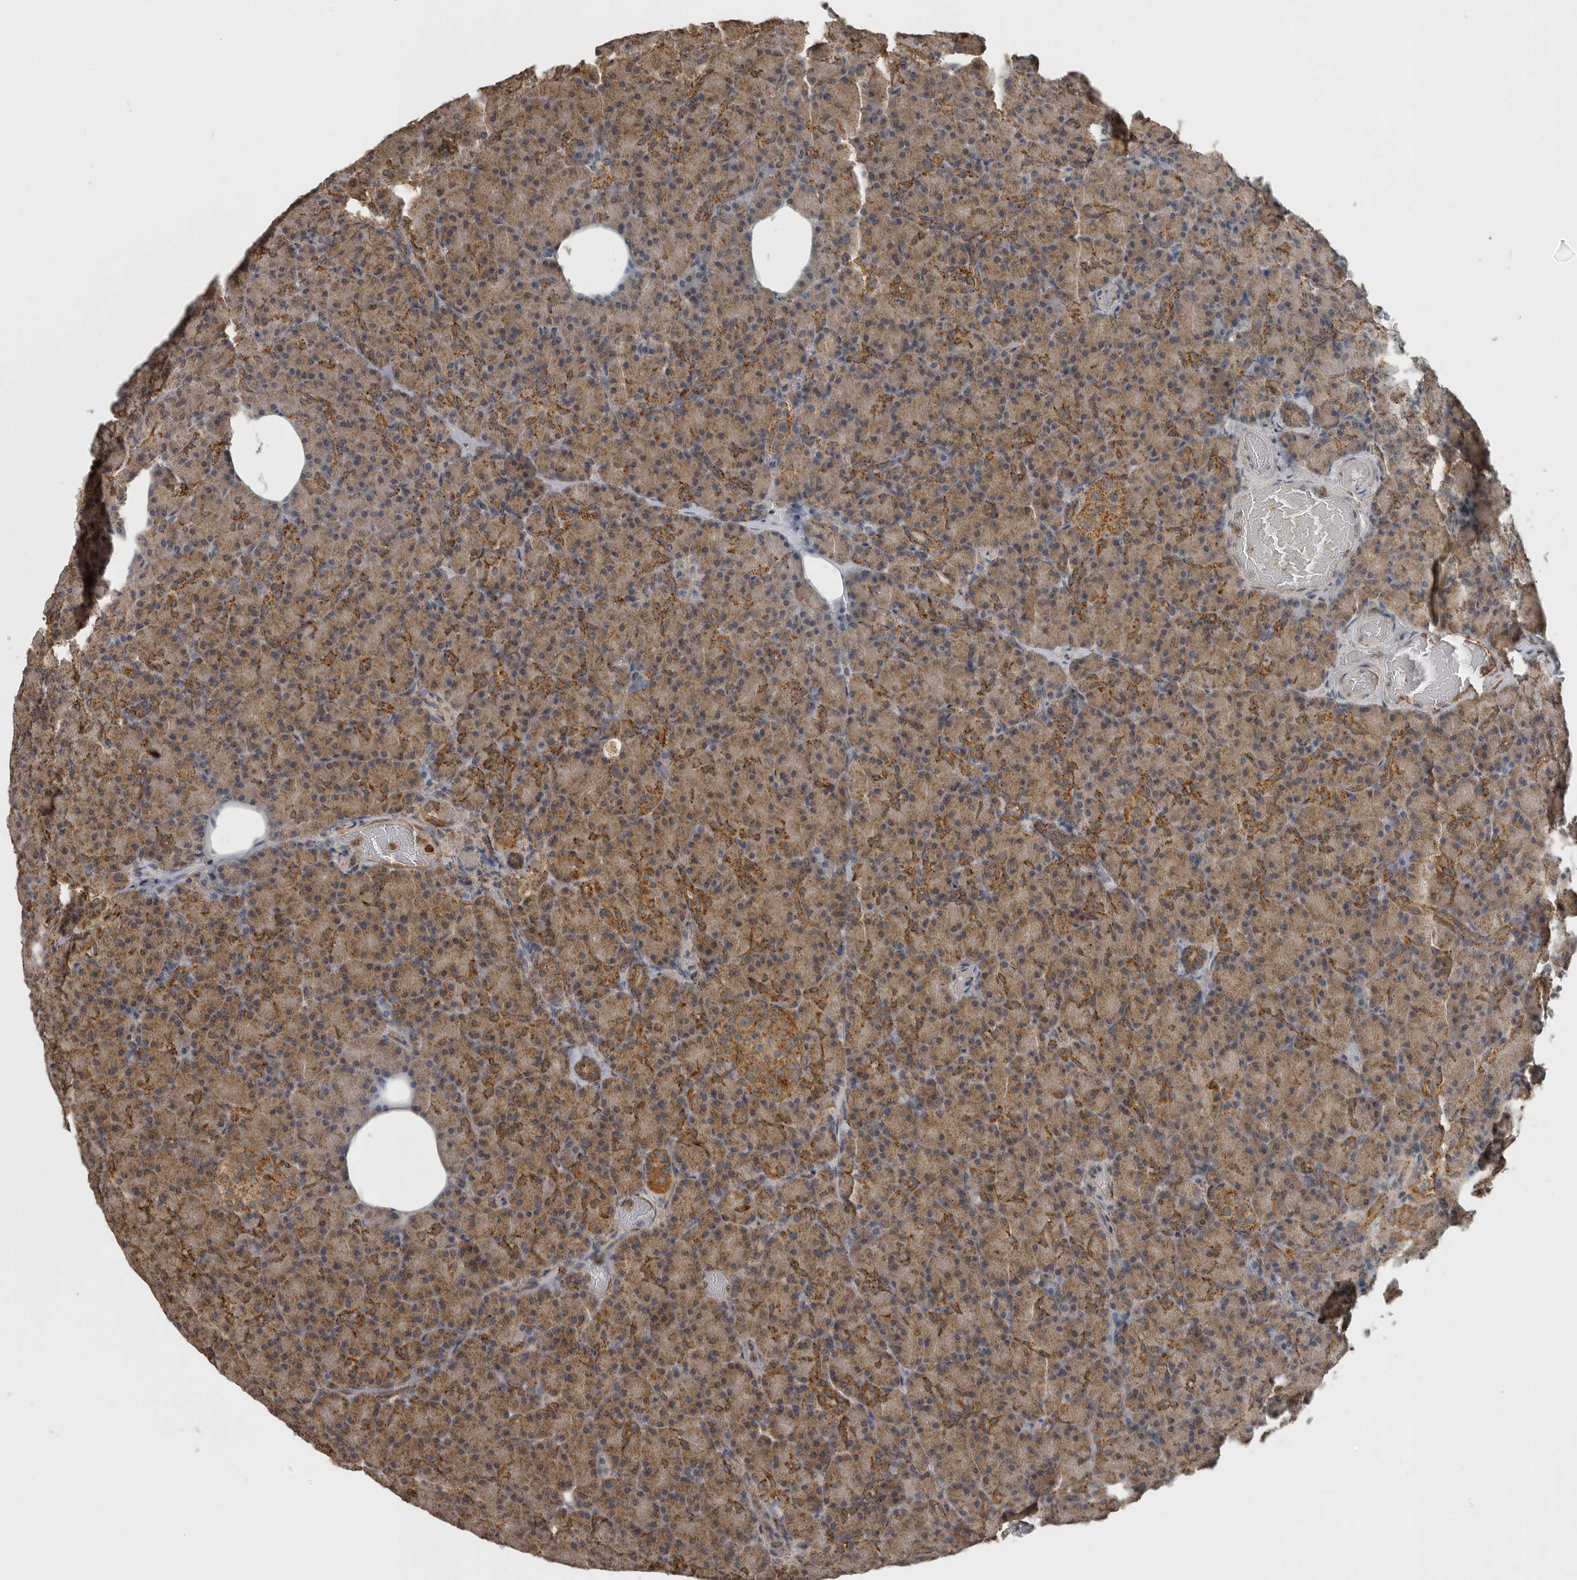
{"staining": {"intensity": "moderate", "quantity": ">75%", "location": "cytoplasmic/membranous"}, "tissue": "pancreas", "cell_type": "Exocrine glandular cells", "image_type": "normal", "snomed": [{"axis": "morphology", "description": "Normal tissue, NOS"}, {"axis": "topography", "description": "Pancreas"}], "caption": "Immunohistochemistry image of normal pancreas stained for a protein (brown), which exhibits medium levels of moderate cytoplasmic/membranous positivity in about >75% of exocrine glandular cells.", "gene": "AFAP1", "patient": {"sex": "female", "age": 43}}